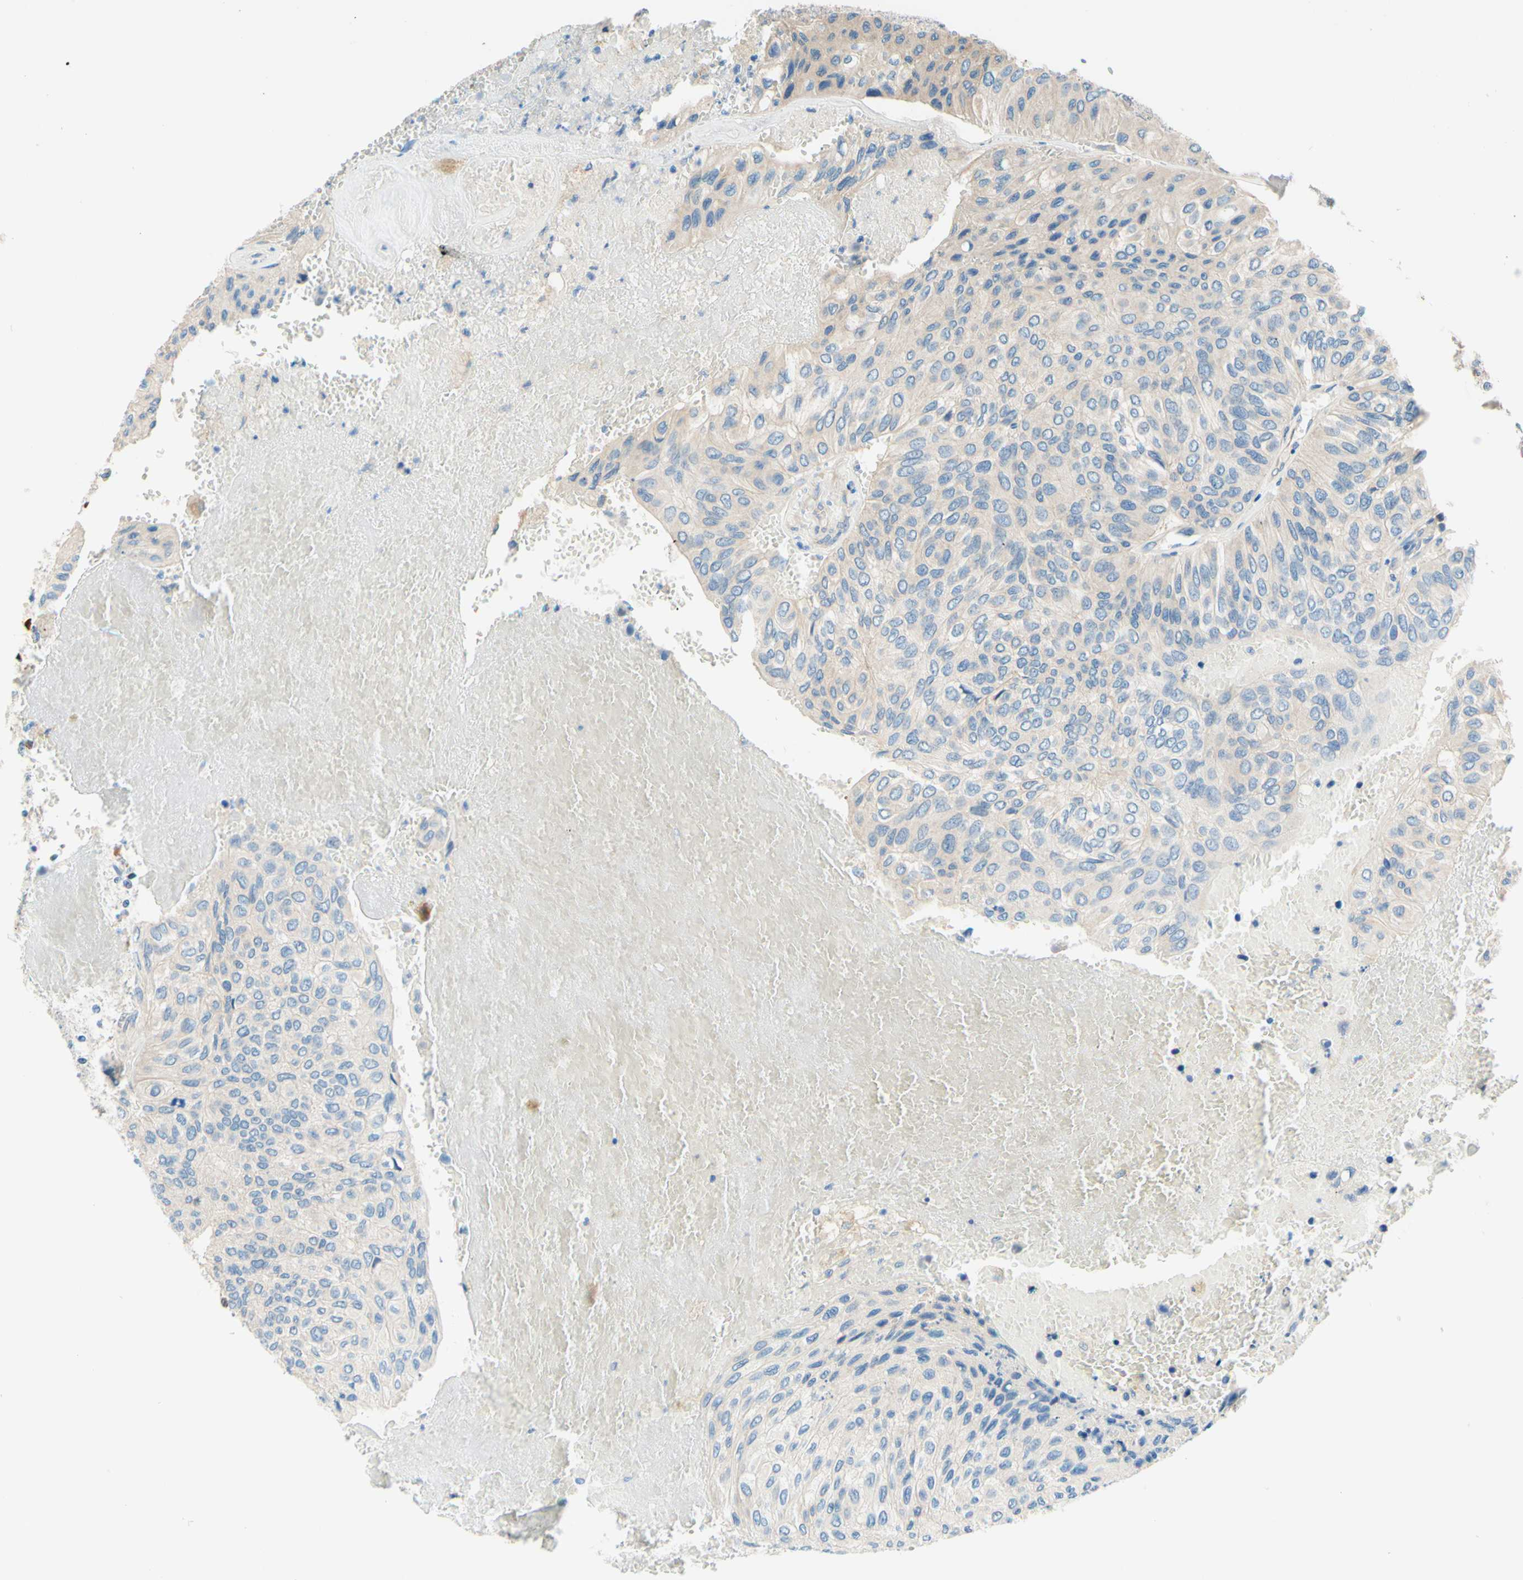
{"staining": {"intensity": "negative", "quantity": "none", "location": "none"}, "tissue": "urothelial cancer", "cell_type": "Tumor cells", "image_type": "cancer", "snomed": [{"axis": "morphology", "description": "Urothelial carcinoma, High grade"}, {"axis": "topography", "description": "Urinary bladder"}], "caption": "The IHC image has no significant staining in tumor cells of urothelial cancer tissue.", "gene": "PASD1", "patient": {"sex": "male", "age": 66}}